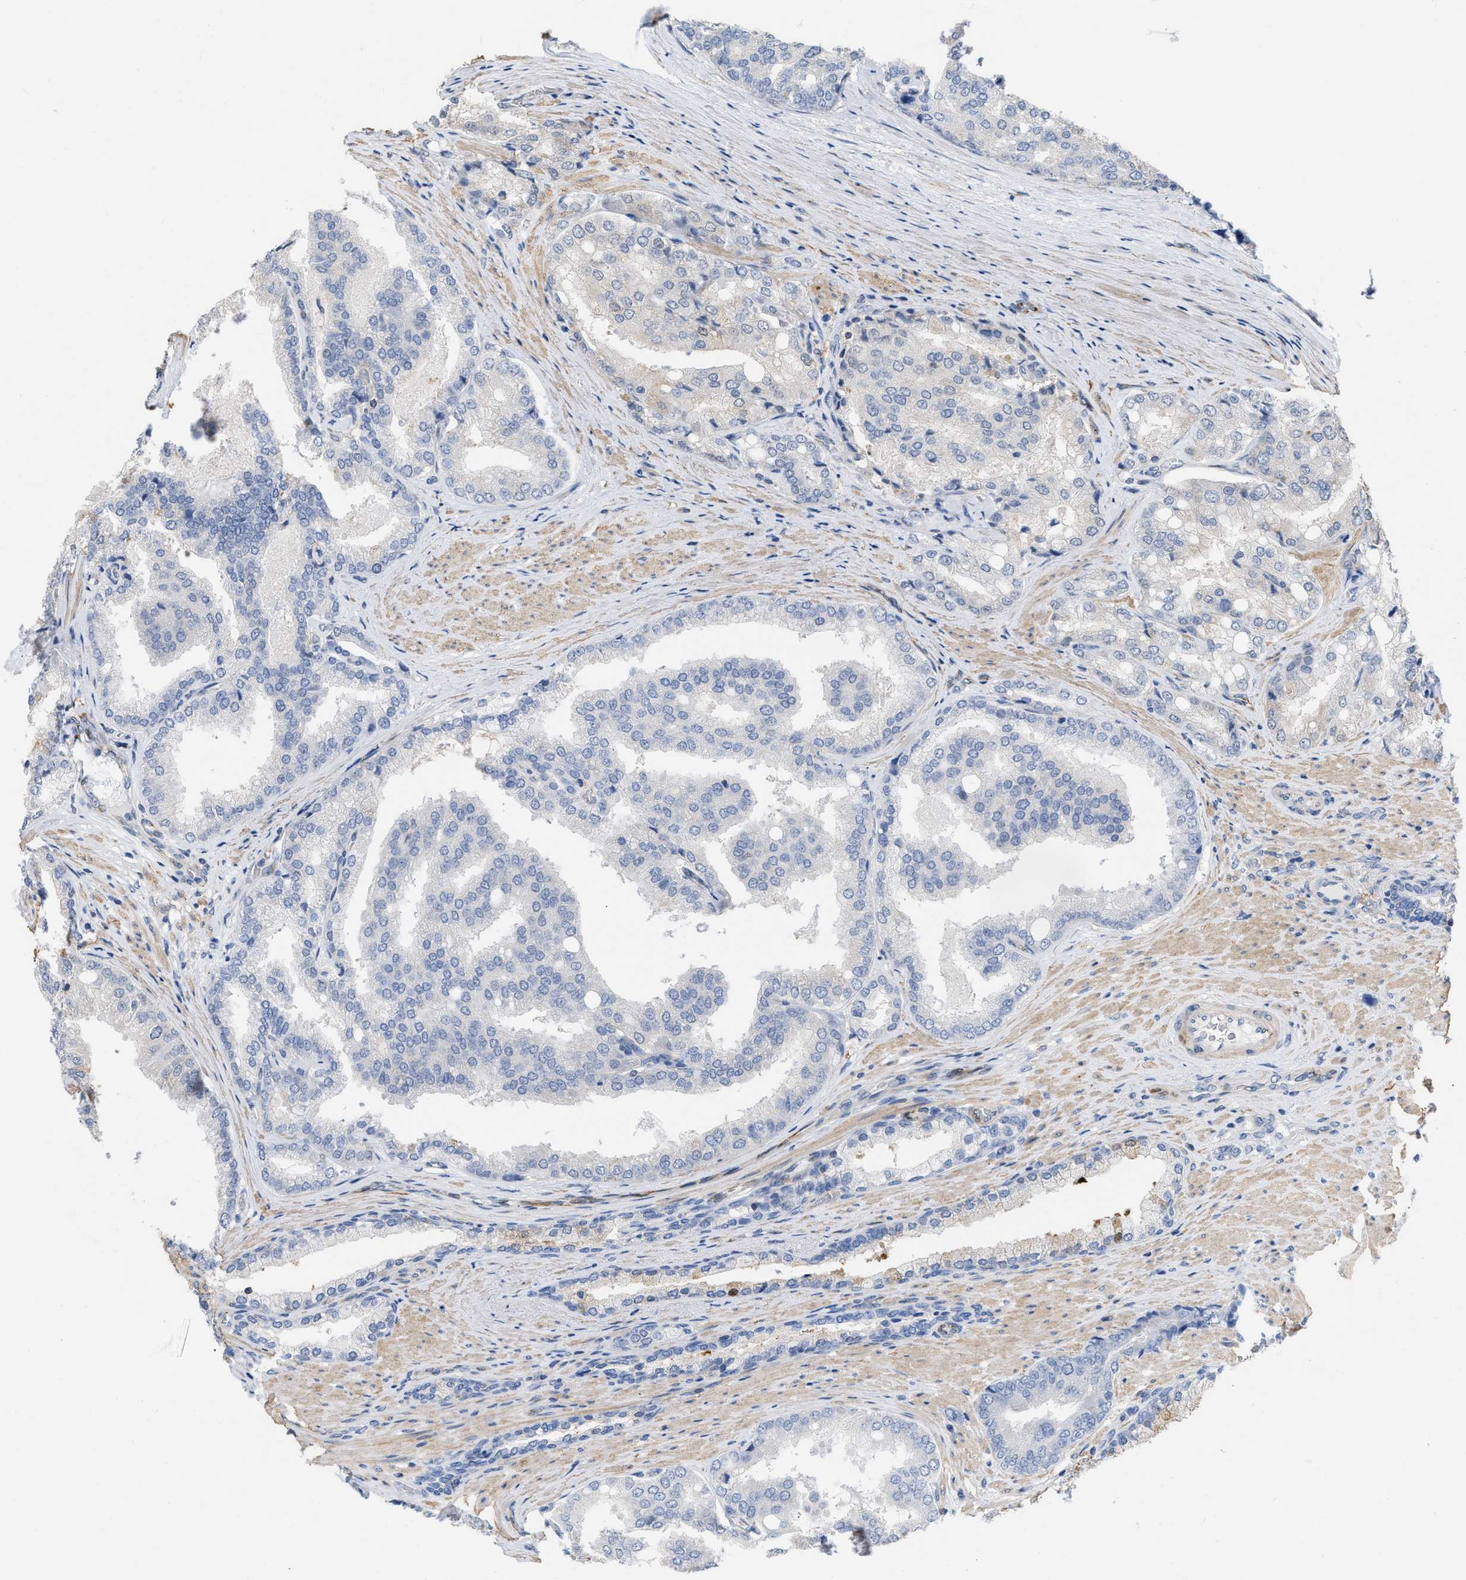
{"staining": {"intensity": "negative", "quantity": "none", "location": "none"}, "tissue": "prostate cancer", "cell_type": "Tumor cells", "image_type": "cancer", "snomed": [{"axis": "morphology", "description": "Adenocarcinoma, High grade"}, {"axis": "topography", "description": "Prostate"}], "caption": "IHC histopathology image of adenocarcinoma (high-grade) (prostate) stained for a protein (brown), which demonstrates no positivity in tumor cells. (Immunohistochemistry, brightfield microscopy, high magnification).", "gene": "TMEM131", "patient": {"sex": "male", "age": 50}}